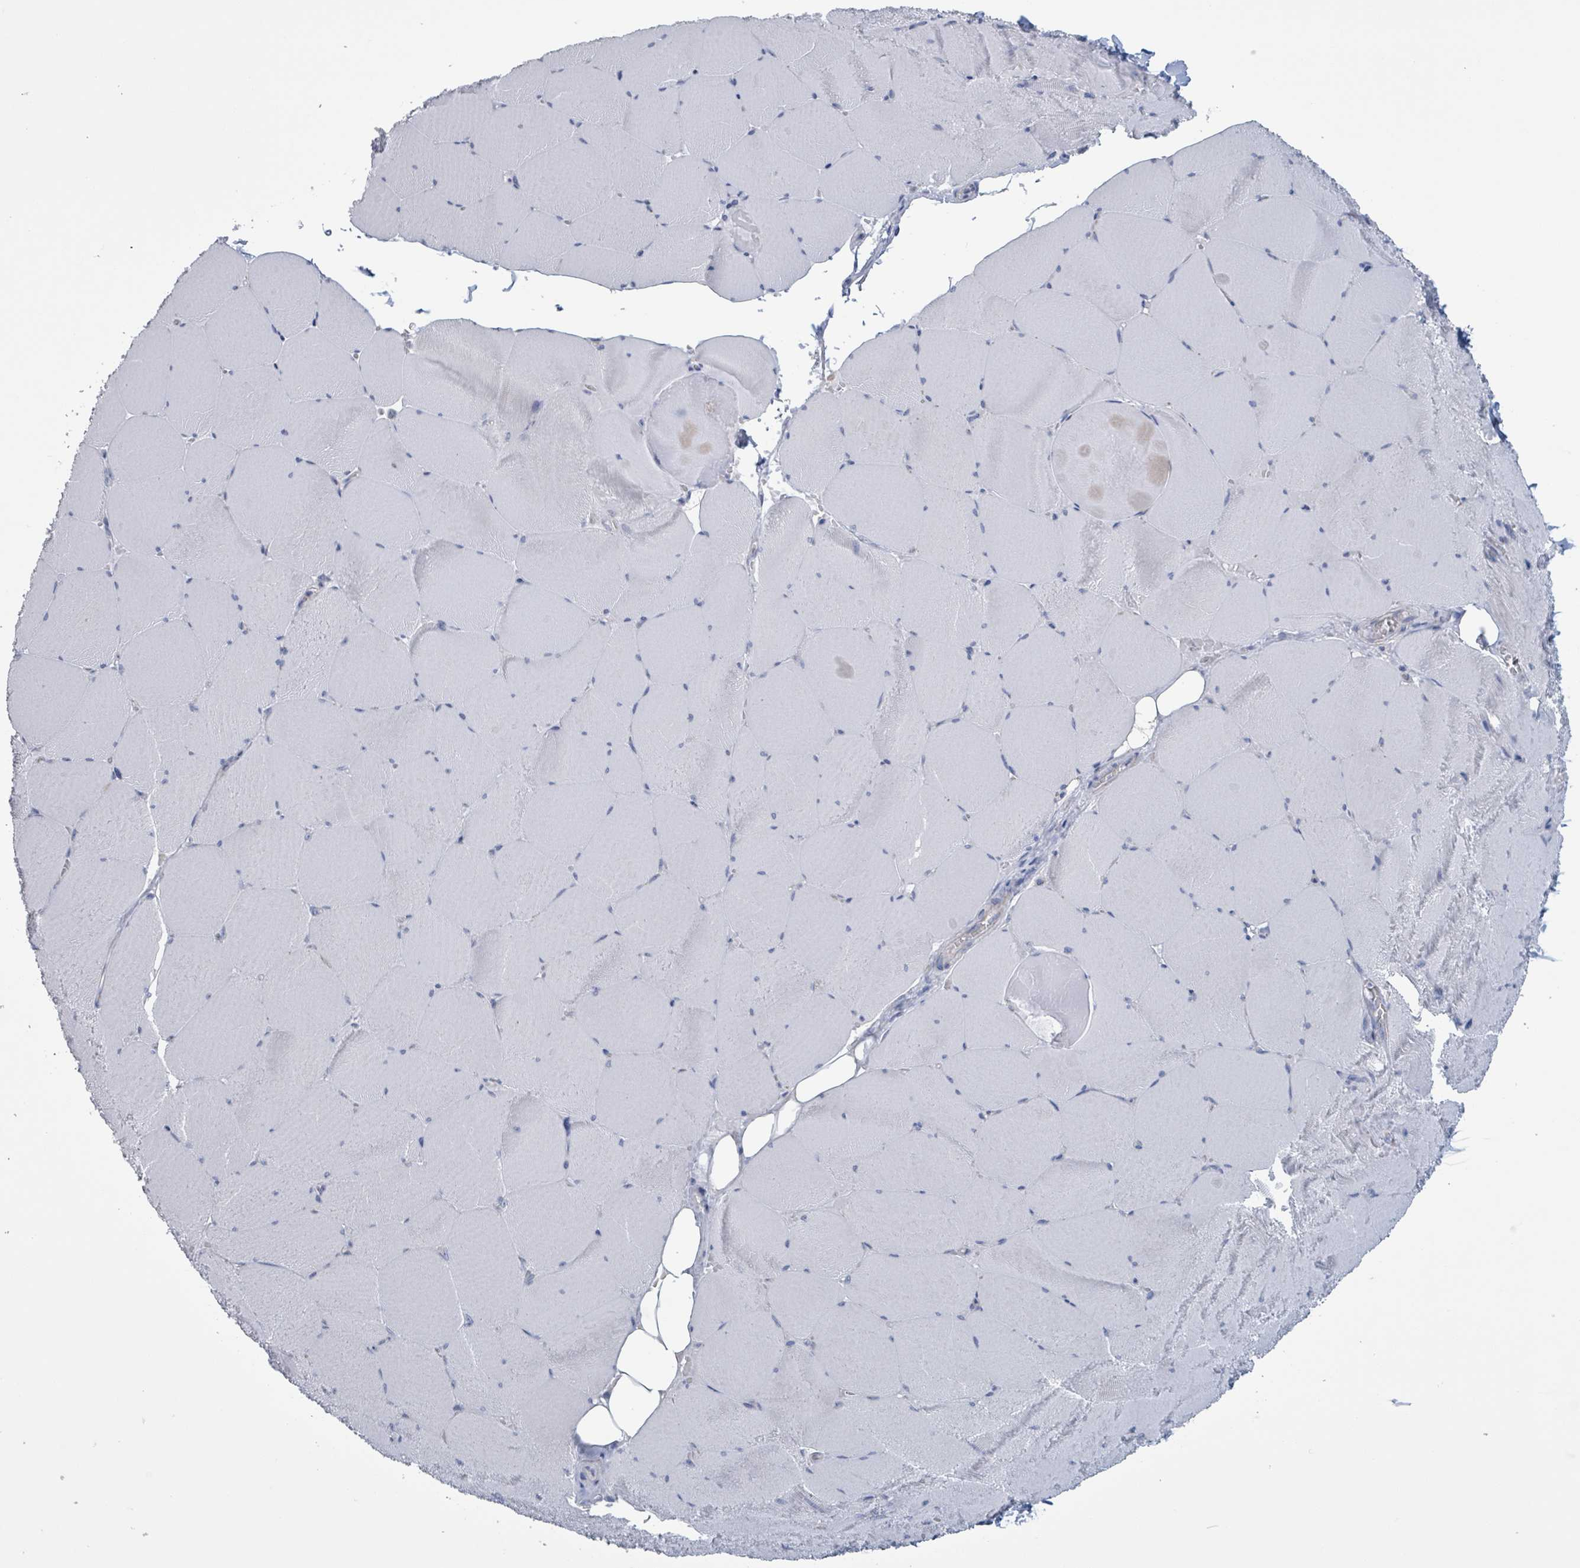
{"staining": {"intensity": "negative", "quantity": "none", "location": "none"}, "tissue": "skeletal muscle", "cell_type": "Myocytes", "image_type": "normal", "snomed": [{"axis": "morphology", "description": "Normal tissue, NOS"}, {"axis": "topography", "description": "Skeletal muscle"}, {"axis": "topography", "description": "Head-Neck"}], "caption": "IHC of unremarkable human skeletal muscle displays no expression in myocytes. (DAB (3,3'-diaminobenzidine) immunohistochemistry (IHC) visualized using brightfield microscopy, high magnification).", "gene": "CT45A10", "patient": {"sex": "male", "age": 66}}